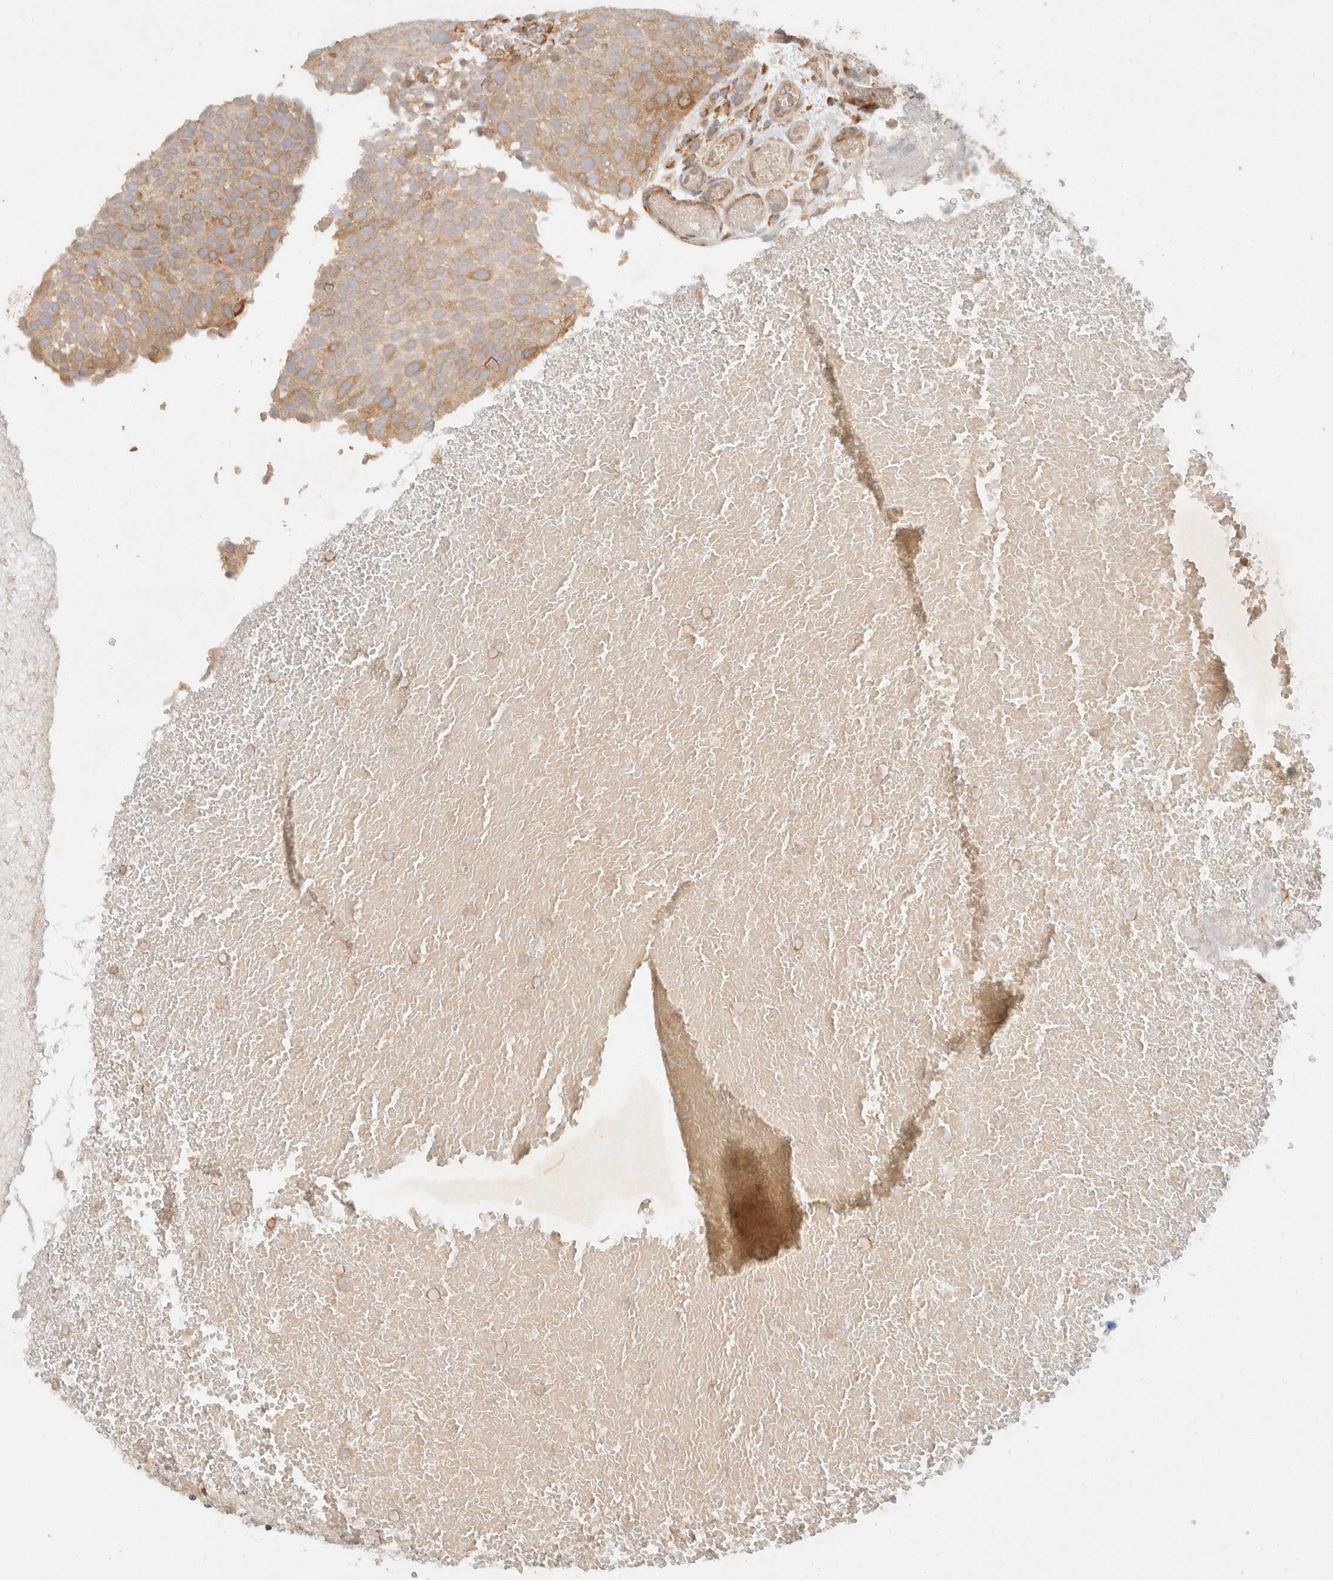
{"staining": {"intensity": "weak", "quantity": ">75%", "location": "cytoplasmic/membranous"}, "tissue": "urothelial cancer", "cell_type": "Tumor cells", "image_type": "cancer", "snomed": [{"axis": "morphology", "description": "Urothelial carcinoma, Low grade"}, {"axis": "topography", "description": "Urinary bladder"}], "caption": "Protein positivity by immunohistochemistry demonstrates weak cytoplasmic/membranous positivity in about >75% of tumor cells in urothelial cancer.", "gene": "TACC1", "patient": {"sex": "male", "age": 78}}